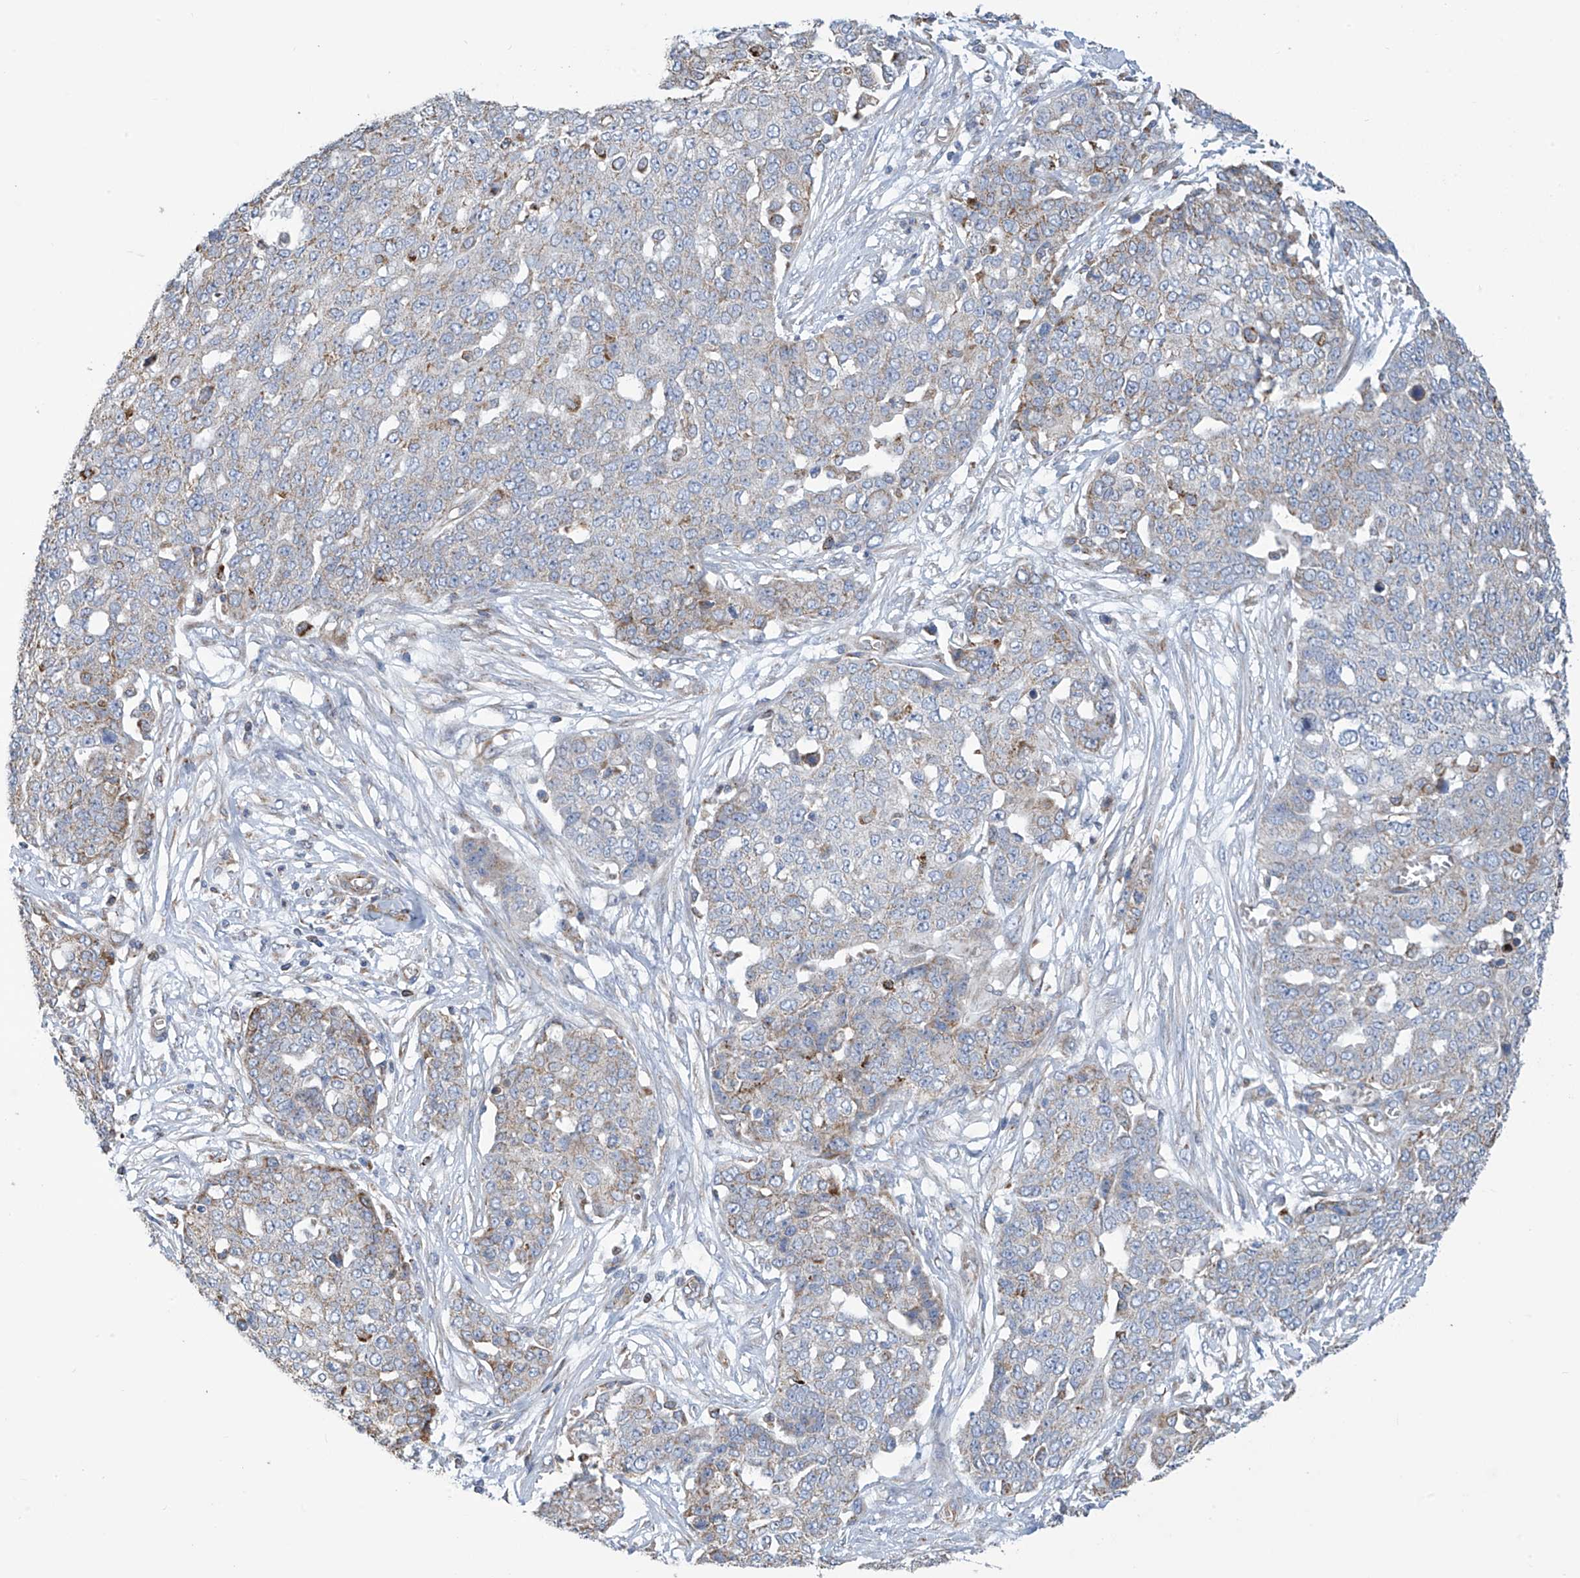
{"staining": {"intensity": "weak", "quantity": "<25%", "location": "cytoplasmic/membranous"}, "tissue": "ovarian cancer", "cell_type": "Tumor cells", "image_type": "cancer", "snomed": [{"axis": "morphology", "description": "Cystadenocarcinoma, serous, NOS"}, {"axis": "topography", "description": "Soft tissue"}, {"axis": "topography", "description": "Ovary"}], "caption": "High power microscopy photomicrograph of an IHC micrograph of ovarian cancer (serous cystadenocarcinoma), revealing no significant positivity in tumor cells.", "gene": "EIF5B", "patient": {"sex": "female", "age": 57}}